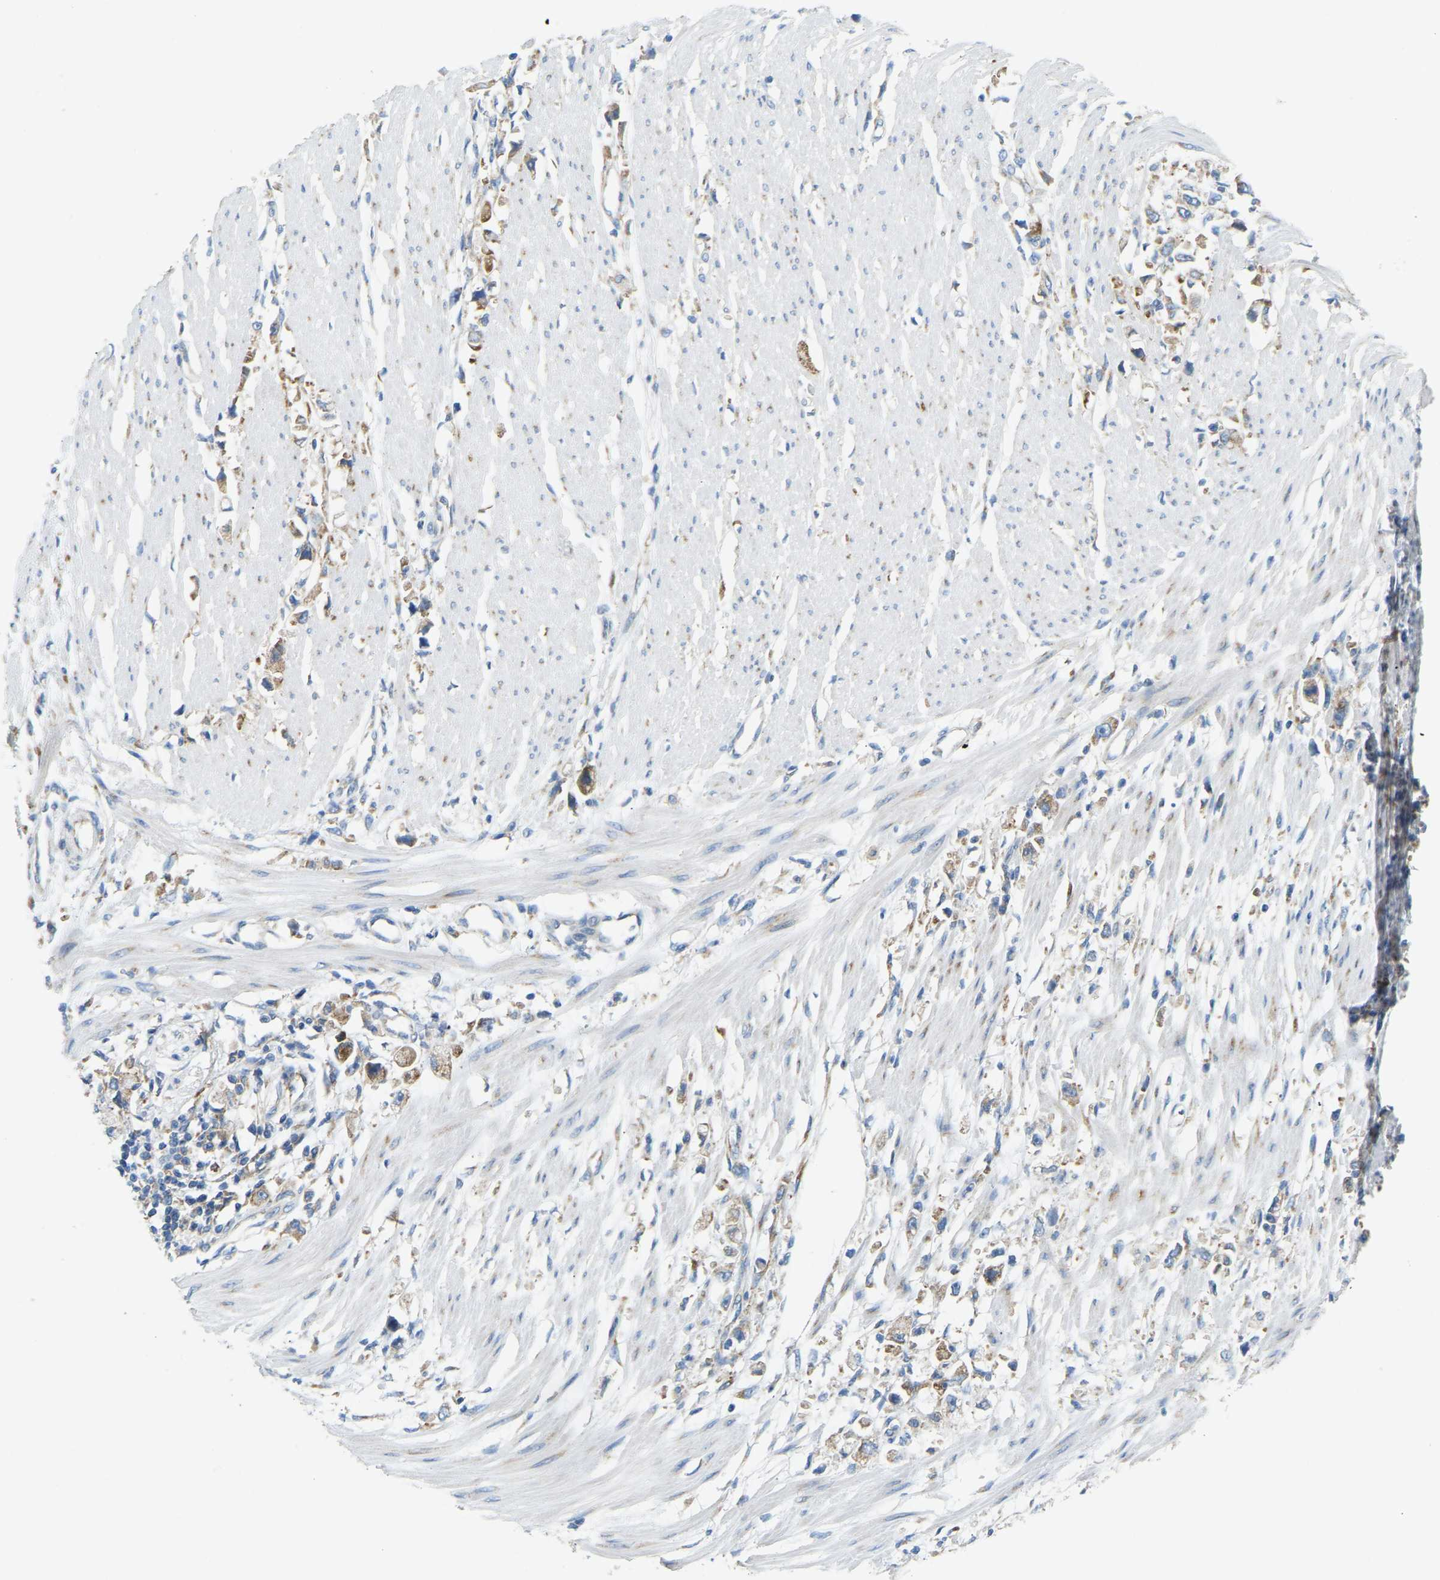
{"staining": {"intensity": "strong", "quantity": "25%-75%", "location": "cytoplasmic/membranous"}, "tissue": "stomach cancer", "cell_type": "Tumor cells", "image_type": "cancer", "snomed": [{"axis": "morphology", "description": "Adenocarcinoma, NOS"}, {"axis": "topography", "description": "Stomach"}], "caption": "DAB immunohistochemical staining of human stomach cancer (adenocarcinoma) shows strong cytoplasmic/membranous protein staining in approximately 25%-75% of tumor cells.", "gene": "SND1", "patient": {"sex": "female", "age": 59}}